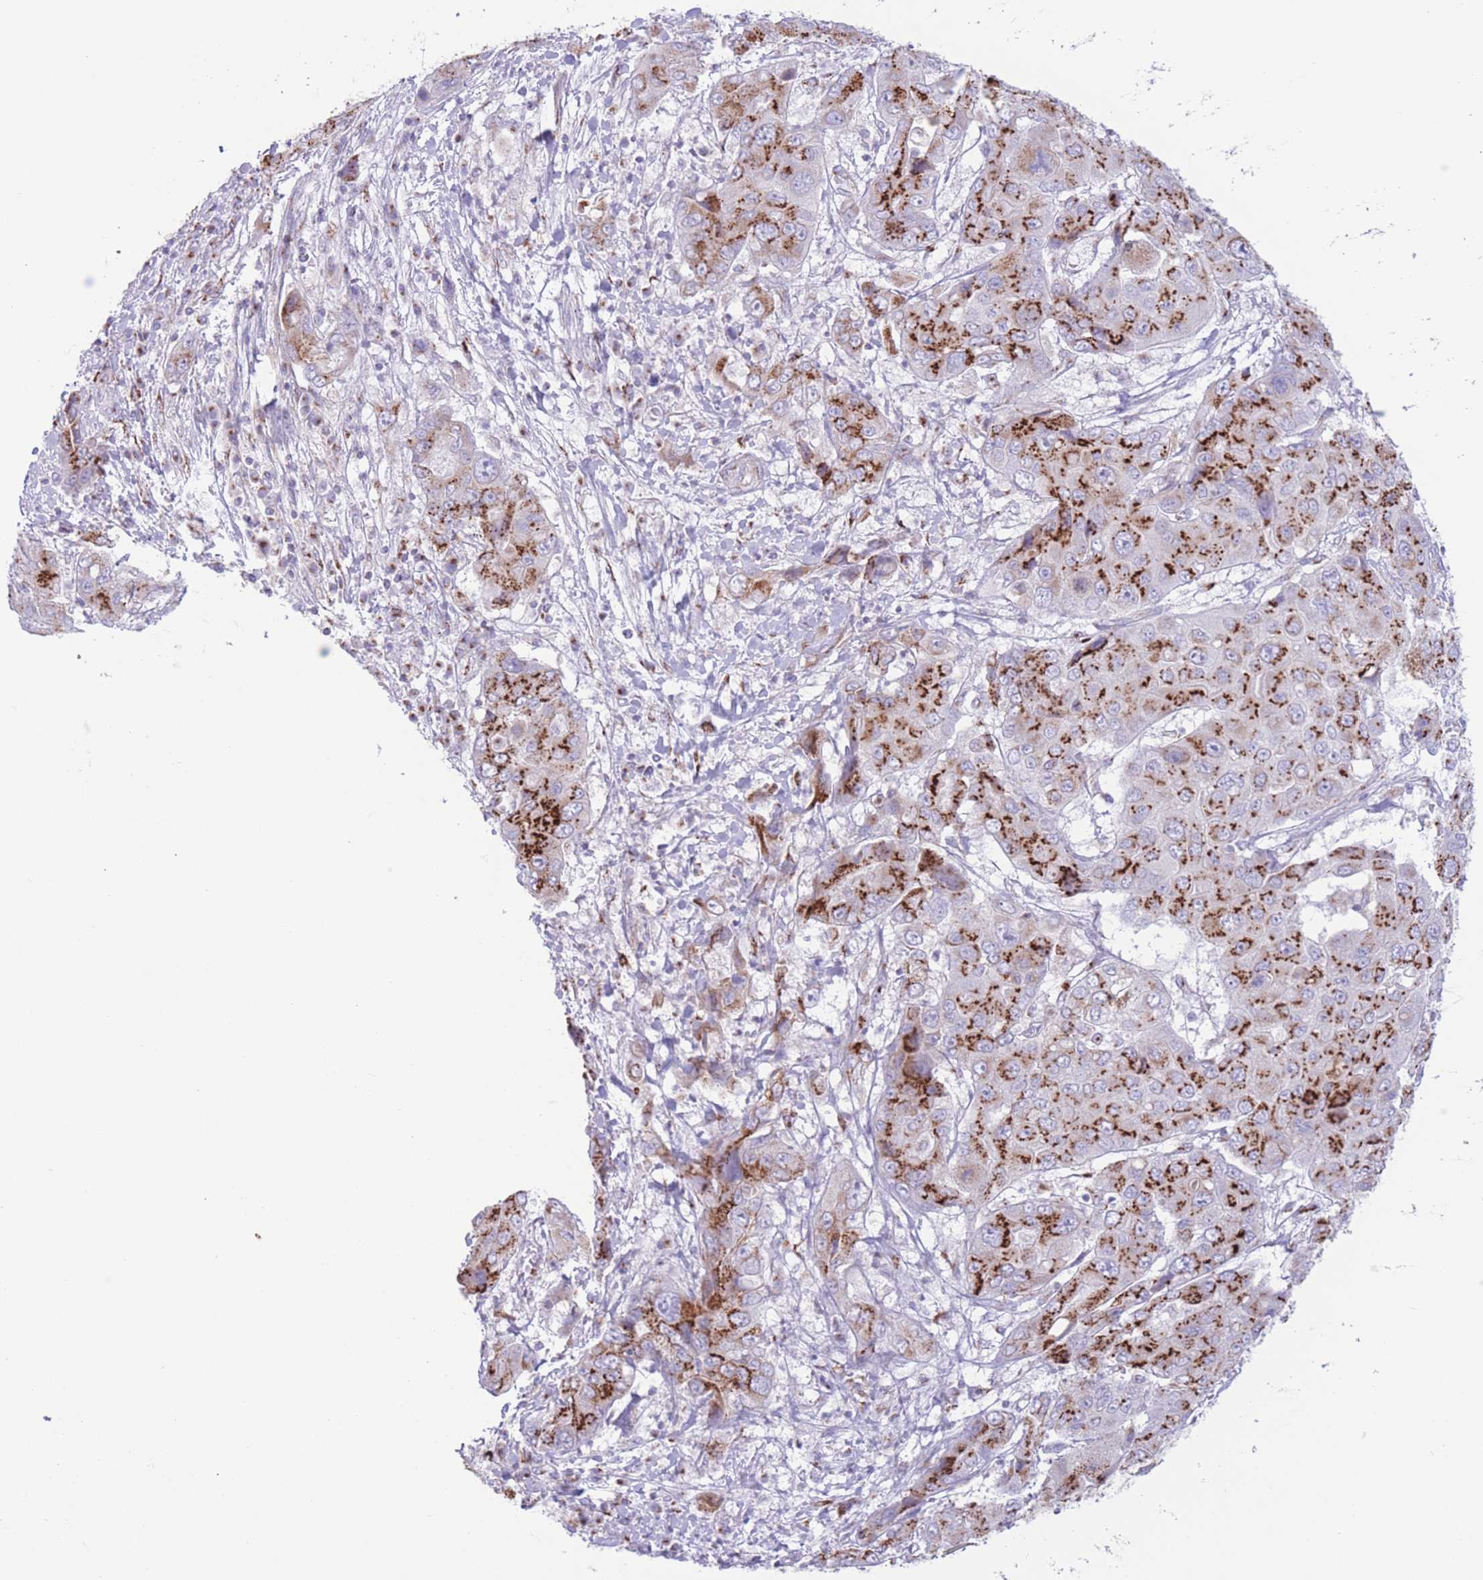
{"staining": {"intensity": "strong", "quantity": ">75%", "location": "cytoplasmic/membranous"}, "tissue": "liver cancer", "cell_type": "Tumor cells", "image_type": "cancer", "snomed": [{"axis": "morphology", "description": "Cholangiocarcinoma"}, {"axis": "topography", "description": "Liver"}], "caption": "High-magnification brightfield microscopy of liver cancer stained with DAB (3,3'-diaminobenzidine) (brown) and counterstained with hematoxylin (blue). tumor cells exhibit strong cytoplasmic/membranous staining is present in about>75% of cells.", "gene": "MPND", "patient": {"sex": "male", "age": 67}}